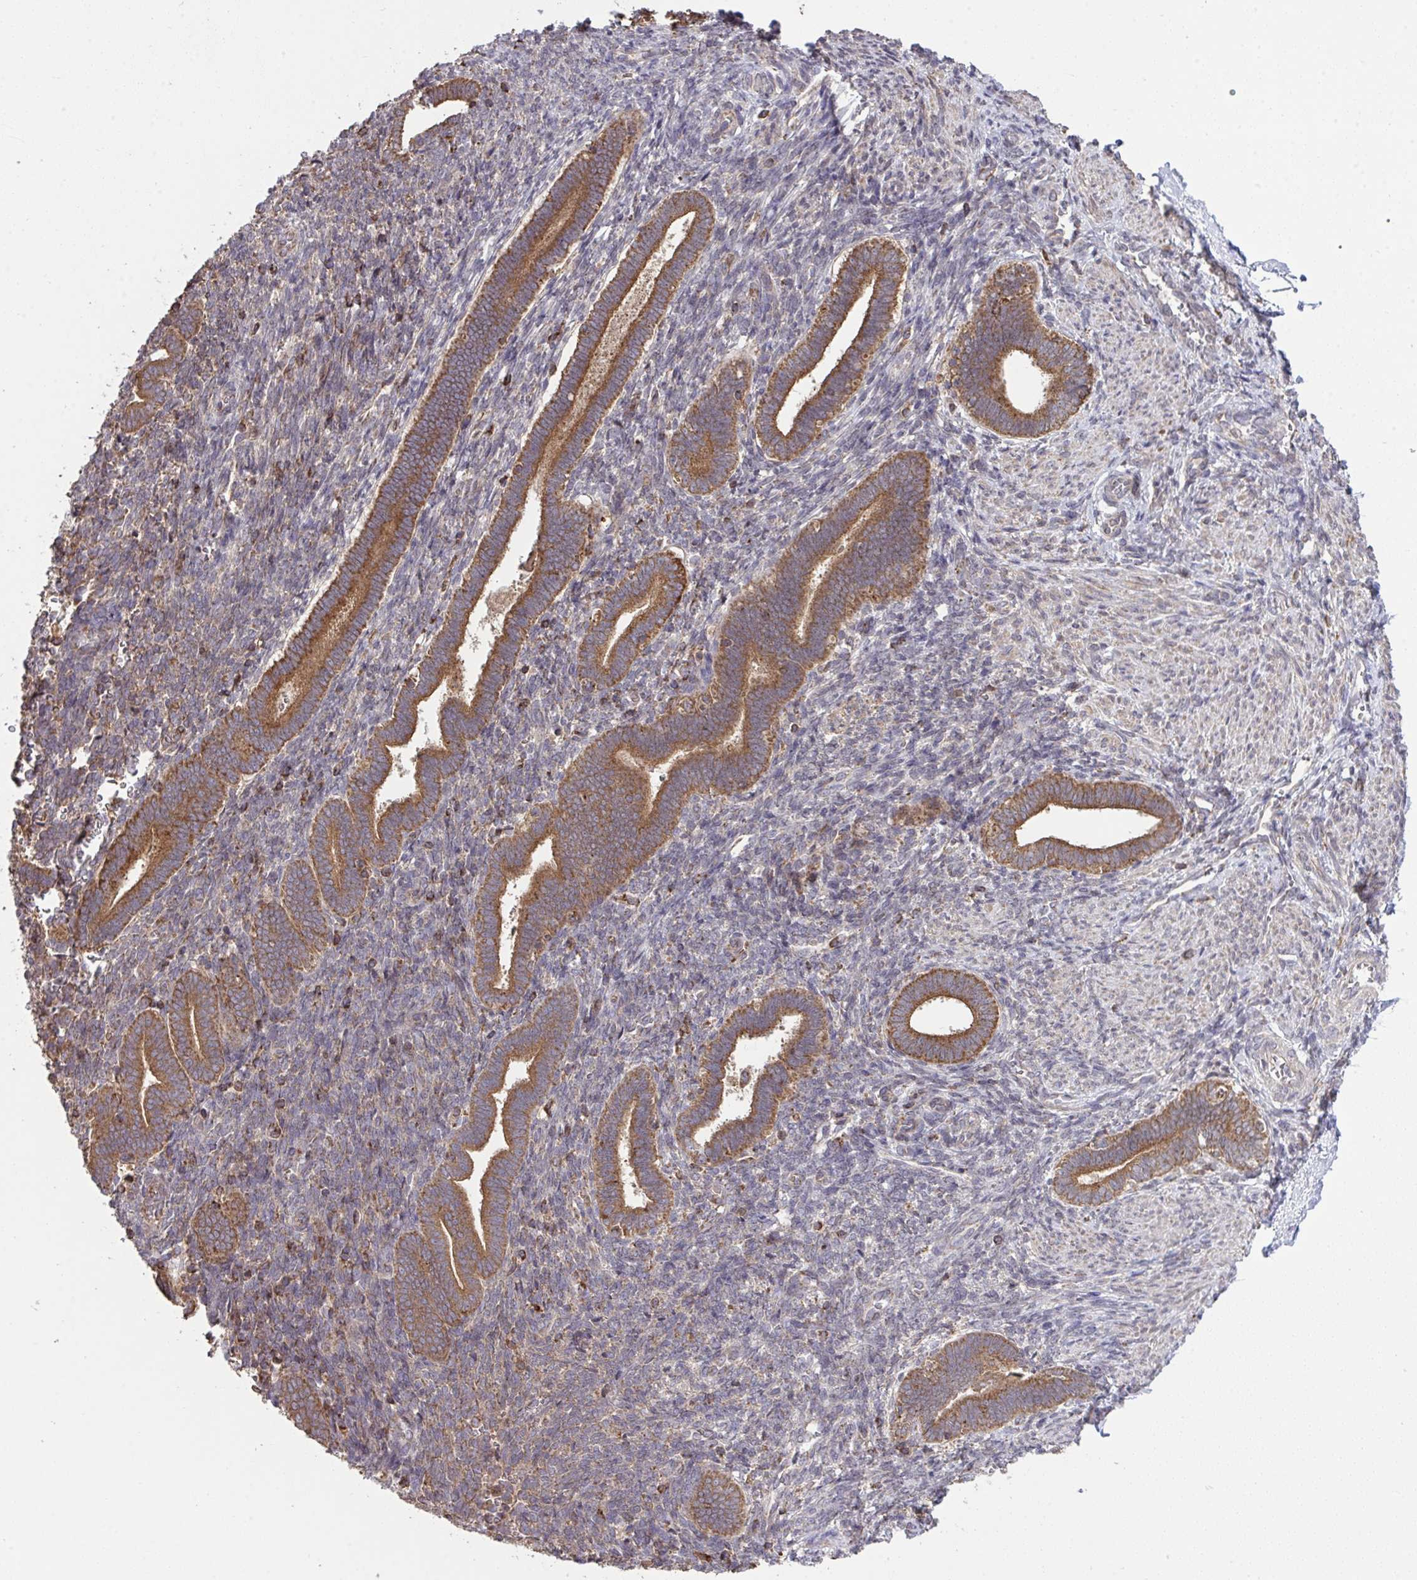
{"staining": {"intensity": "weak", "quantity": "25%-75%", "location": "cytoplasmic/membranous"}, "tissue": "endometrium", "cell_type": "Cells in endometrial stroma", "image_type": "normal", "snomed": [{"axis": "morphology", "description": "Normal tissue, NOS"}, {"axis": "topography", "description": "Endometrium"}], "caption": "This is a micrograph of immunohistochemistry (IHC) staining of unremarkable endometrium, which shows weak positivity in the cytoplasmic/membranous of cells in endometrial stroma.", "gene": "PPM1H", "patient": {"sex": "female", "age": 34}}